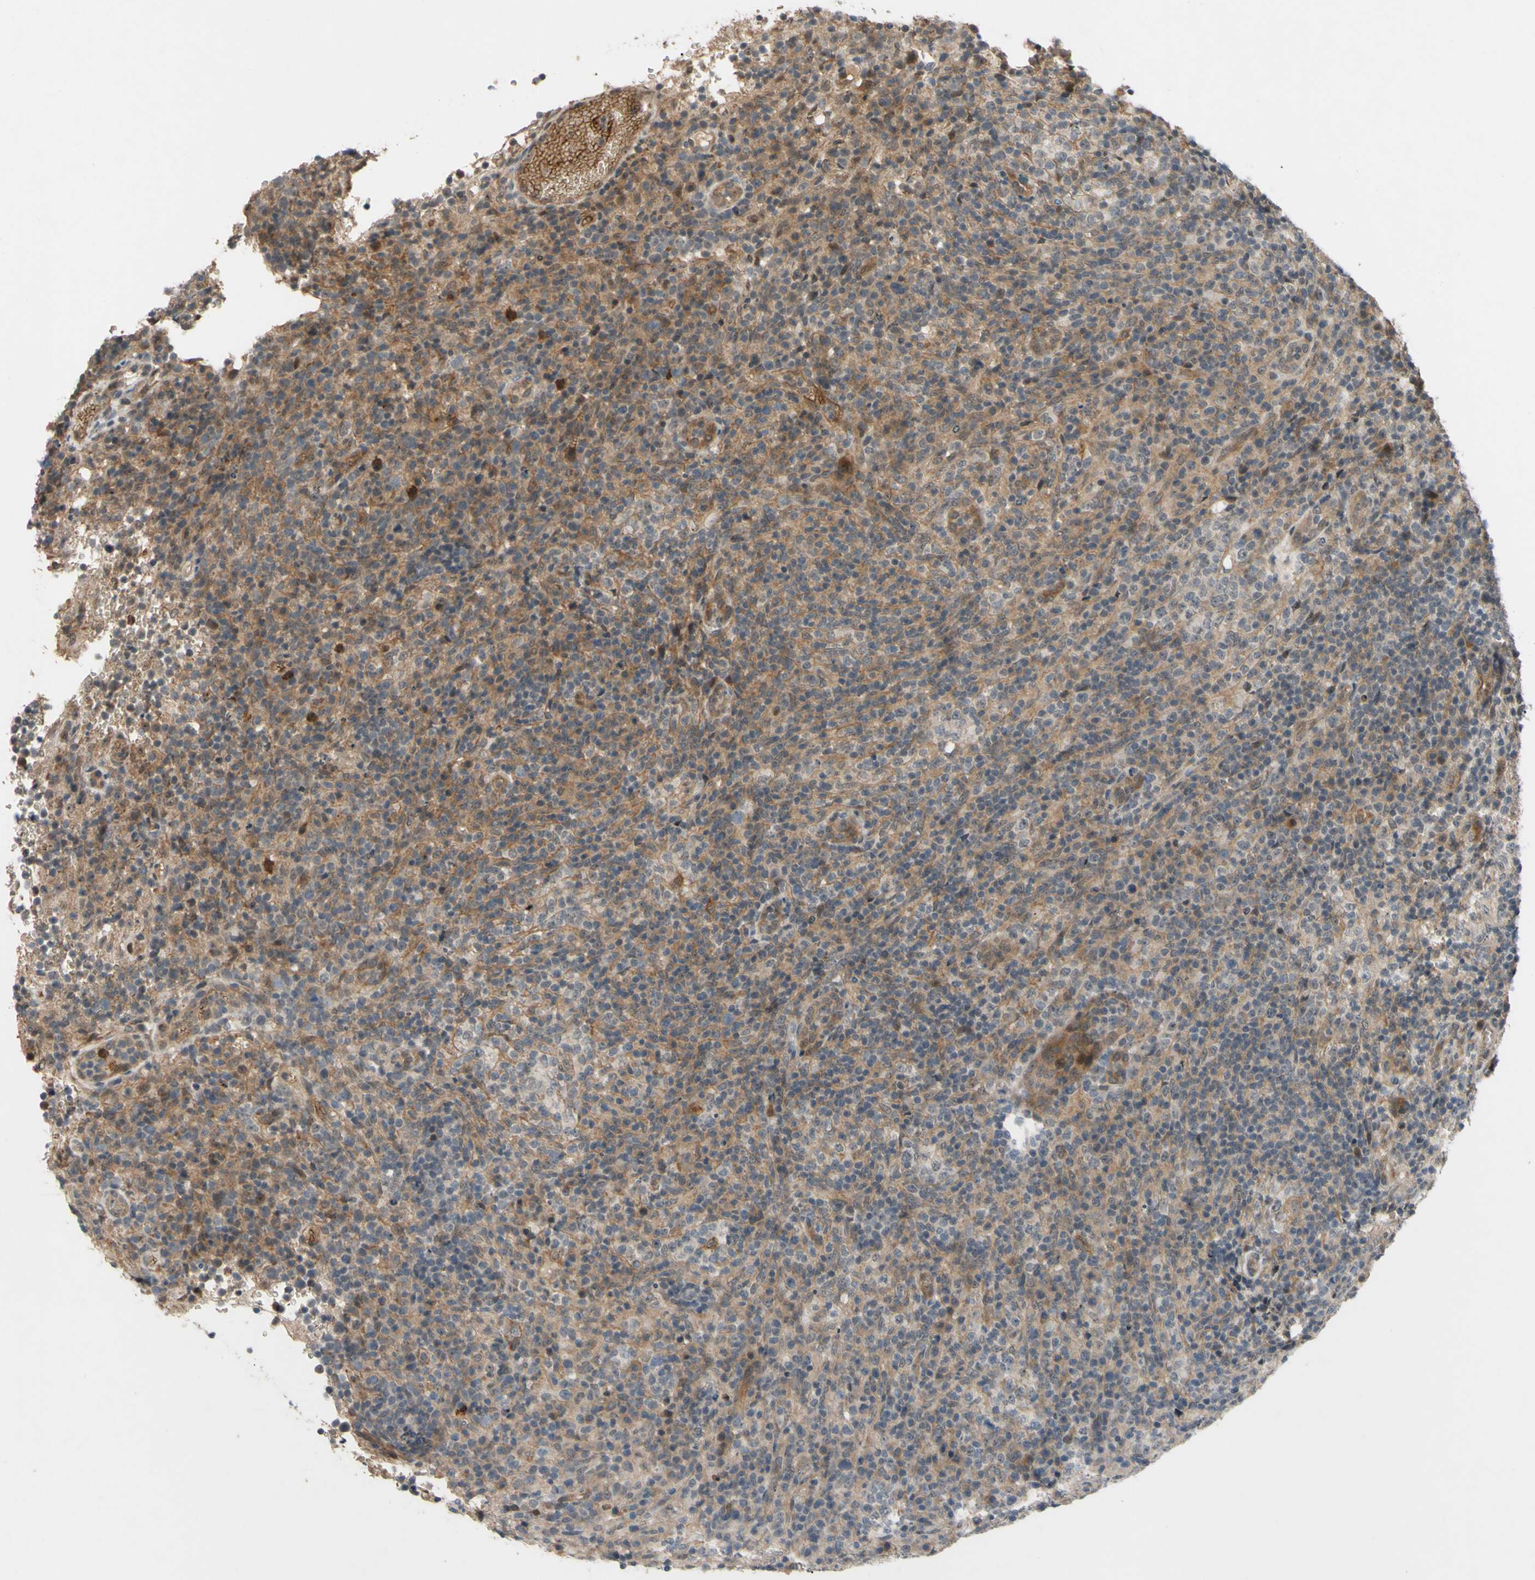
{"staining": {"intensity": "weak", "quantity": ">75%", "location": "cytoplasmic/membranous"}, "tissue": "lymphoma", "cell_type": "Tumor cells", "image_type": "cancer", "snomed": [{"axis": "morphology", "description": "Malignant lymphoma, non-Hodgkin's type, High grade"}, {"axis": "topography", "description": "Lymph node"}], "caption": "Protein expression analysis of high-grade malignant lymphoma, non-Hodgkin's type shows weak cytoplasmic/membranous positivity in approximately >75% of tumor cells. The staining was performed using DAB, with brown indicating positive protein expression. Nuclei are stained blue with hematoxylin.", "gene": "ALK", "patient": {"sex": "female", "age": 76}}